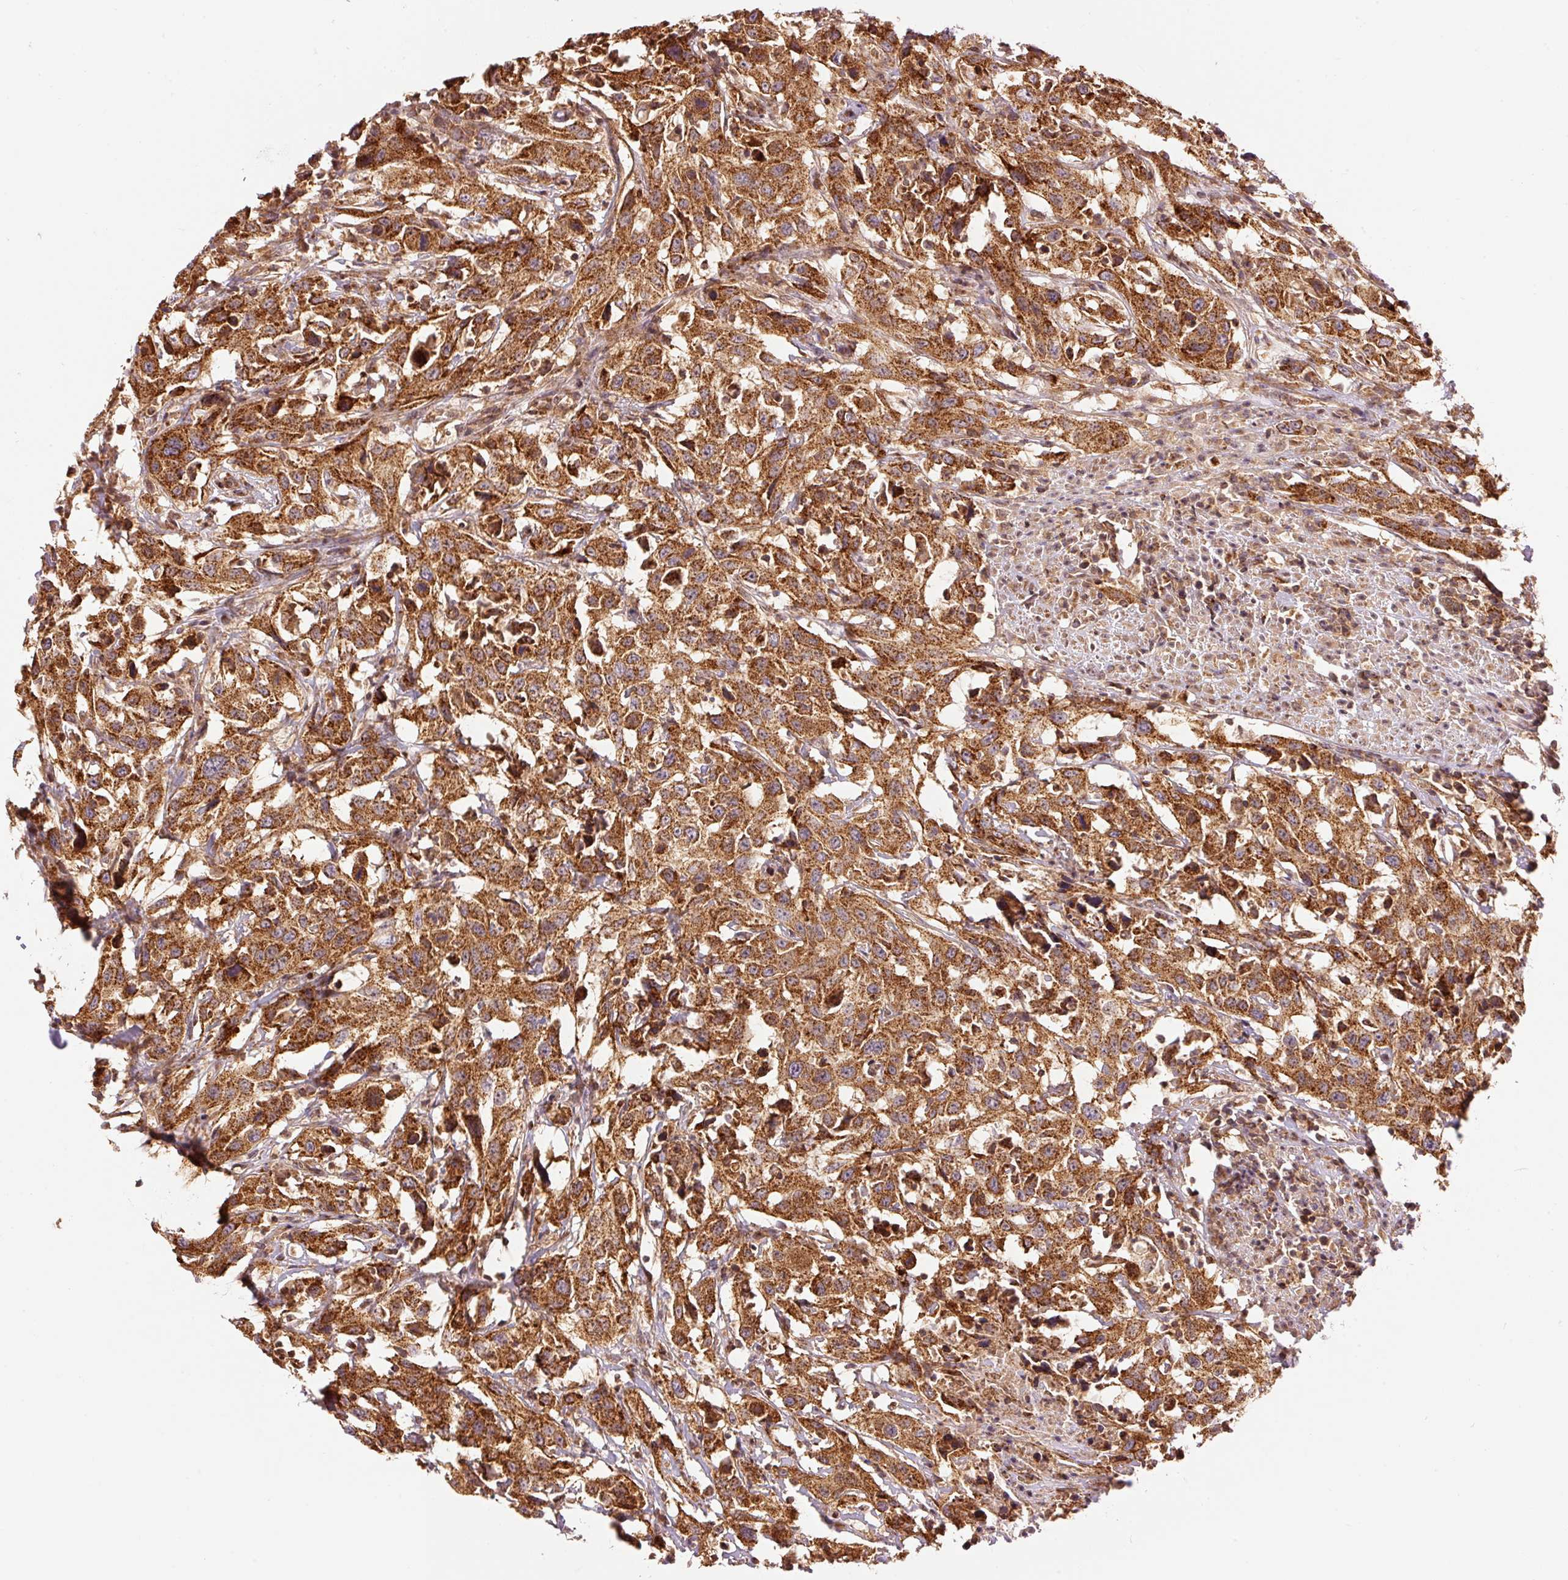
{"staining": {"intensity": "moderate", "quantity": ">75%", "location": "cytoplasmic/membranous"}, "tissue": "urothelial cancer", "cell_type": "Tumor cells", "image_type": "cancer", "snomed": [{"axis": "morphology", "description": "Urothelial carcinoma, High grade"}, {"axis": "topography", "description": "Urinary bladder"}], "caption": "A brown stain shows moderate cytoplasmic/membranous staining of a protein in human urothelial cancer tumor cells.", "gene": "ADCY4", "patient": {"sex": "male", "age": 61}}